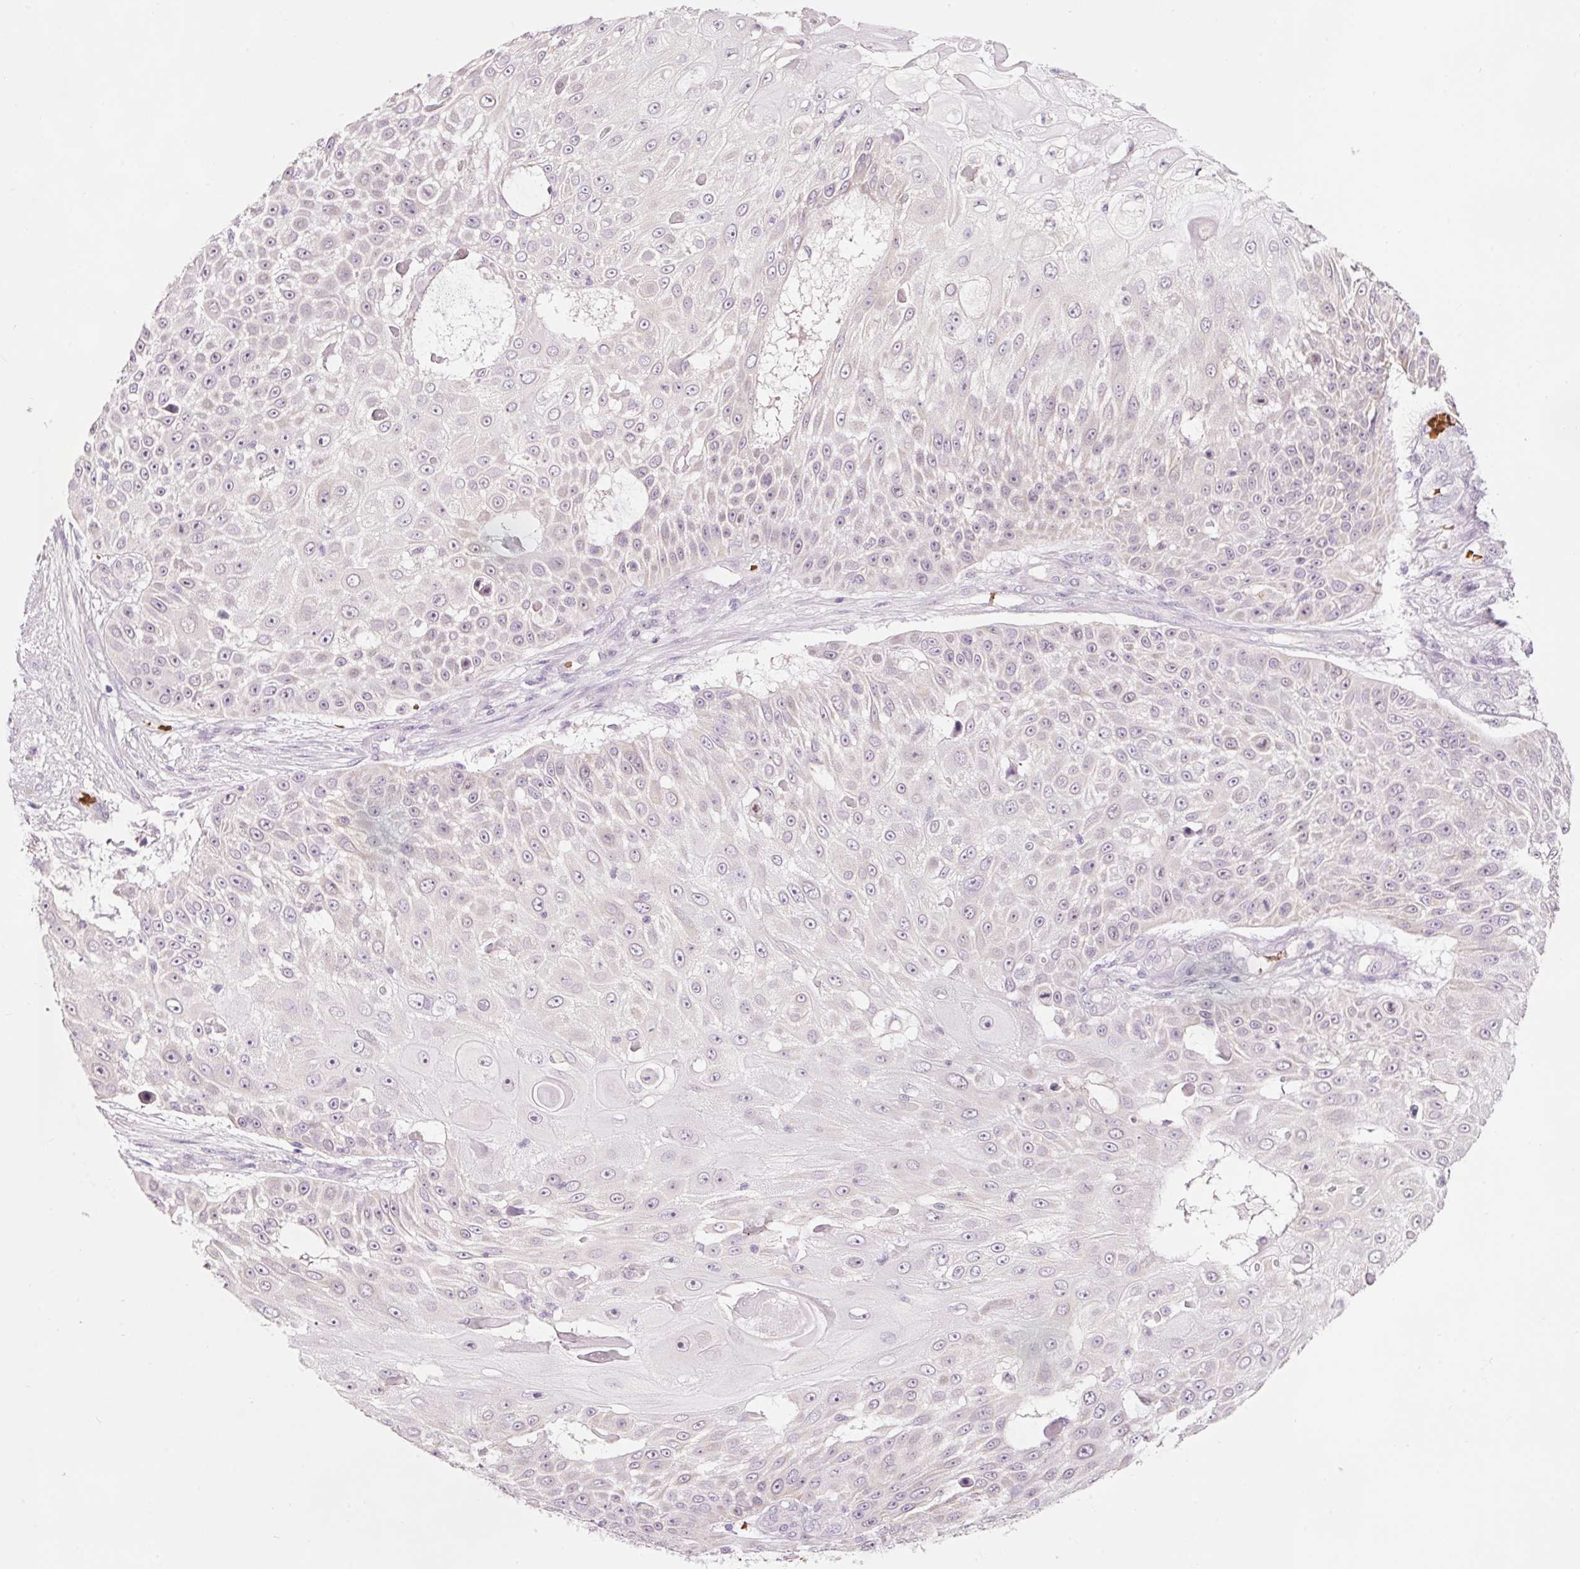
{"staining": {"intensity": "negative", "quantity": "none", "location": "none"}, "tissue": "skin cancer", "cell_type": "Tumor cells", "image_type": "cancer", "snomed": [{"axis": "morphology", "description": "Squamous cell carcinoma, NOS"}, {"axis": "topography", "description": "Skin"}], "caption": "Tumor cells show no significant staining in skin cancer.", "gene": "DHRS11", "patient": {"sex": "female", "age": 86}}